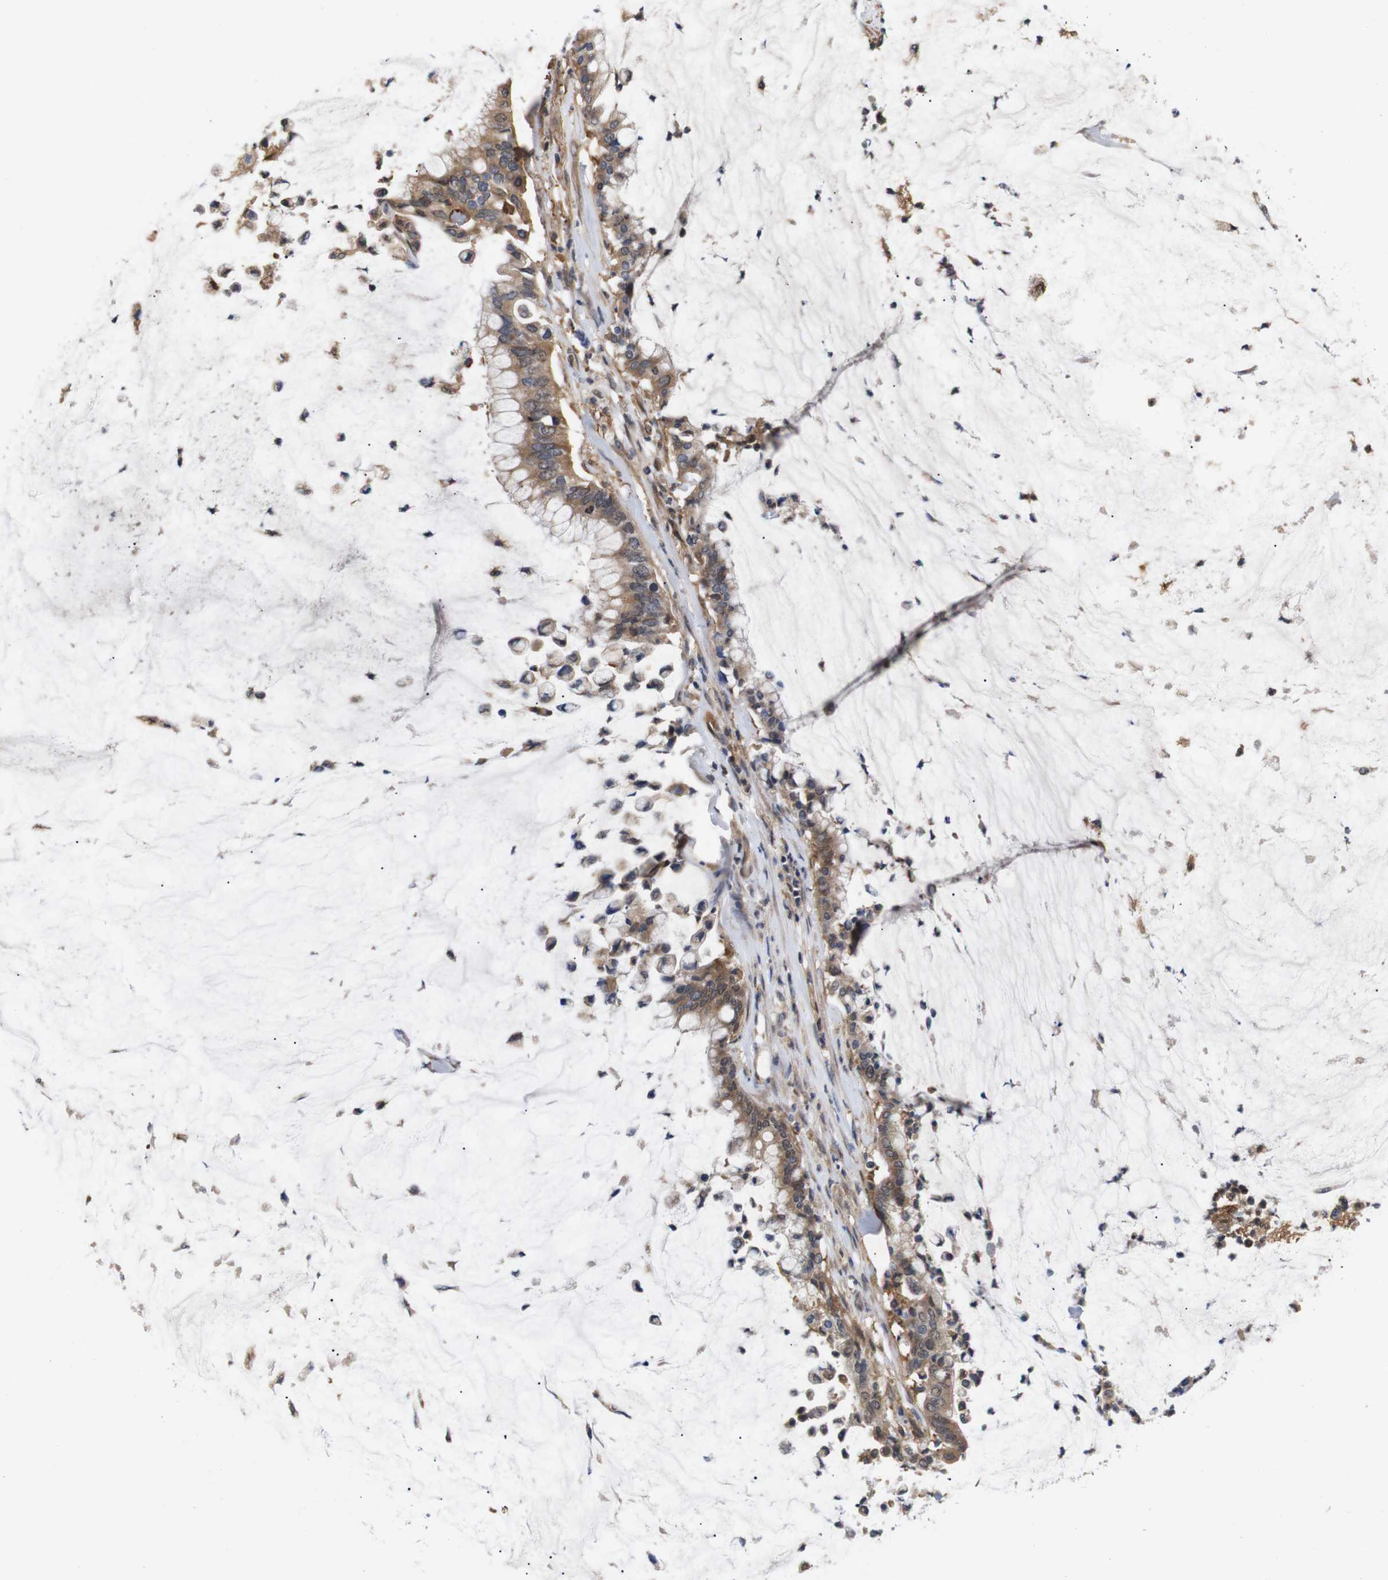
{"staining": {"intensity": "moderate", "quantity": ">75%", "location": "cytoplasmic/membranous"}, "tissue": "pancreatic cancer", "cell_type": "Tumor cells", "image_type": "cancer", "snomed": [{"axis": "morphology", "description": "Adenocarcinoma, NOS"}, {"axis": "topography", "description": "Pancreas"}], "caption": "A medium amount of moderate cytoplasmic/membranous expression is present in about >75% of tumor cells in pancreatic cancer tissue.", "gene": "DDR1", "patient": {"sex": "male", "age": 41}}